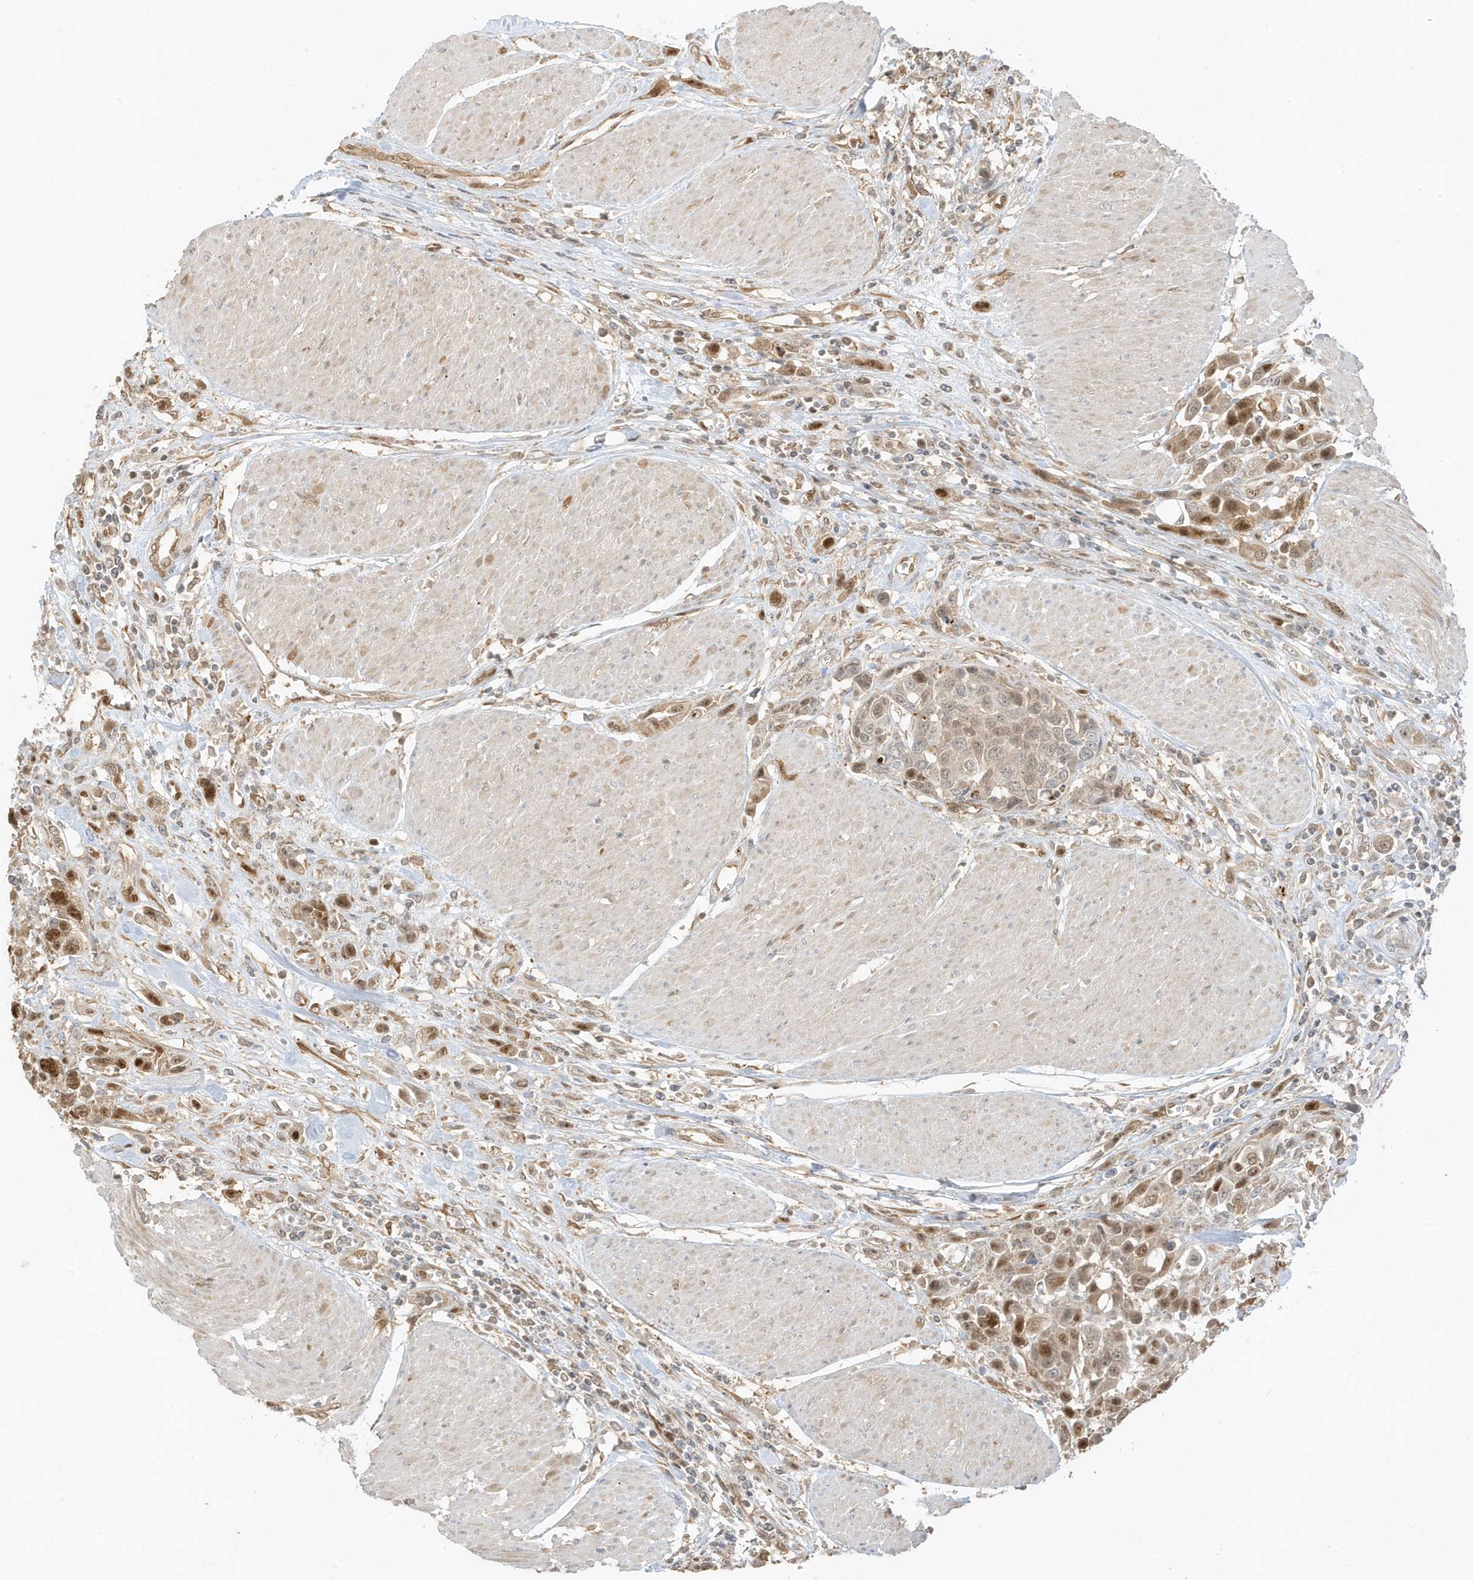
{"staining": {"intensity": "moderate", "quantity": "25%-75%", "location": "cytoplasmic/membranous,nuclear"}, "tissue": "urothelial cancer", "cell_type": "Tumor cells", "image_type": "cancer", "snomed": [{"axis": "morphology", "description": "Urothelial carcinoma, High grade"}, {"axis": "topography", "description": "Urinary bladder"}], "caption": "Moderate cytoplasmic/membranous and nuclear staining is seen in approximately 25%-75% of tumor cells in urothelial cancer.", "gene": "ZBTB41", "patient": {"sex": "male", "age": 50}}